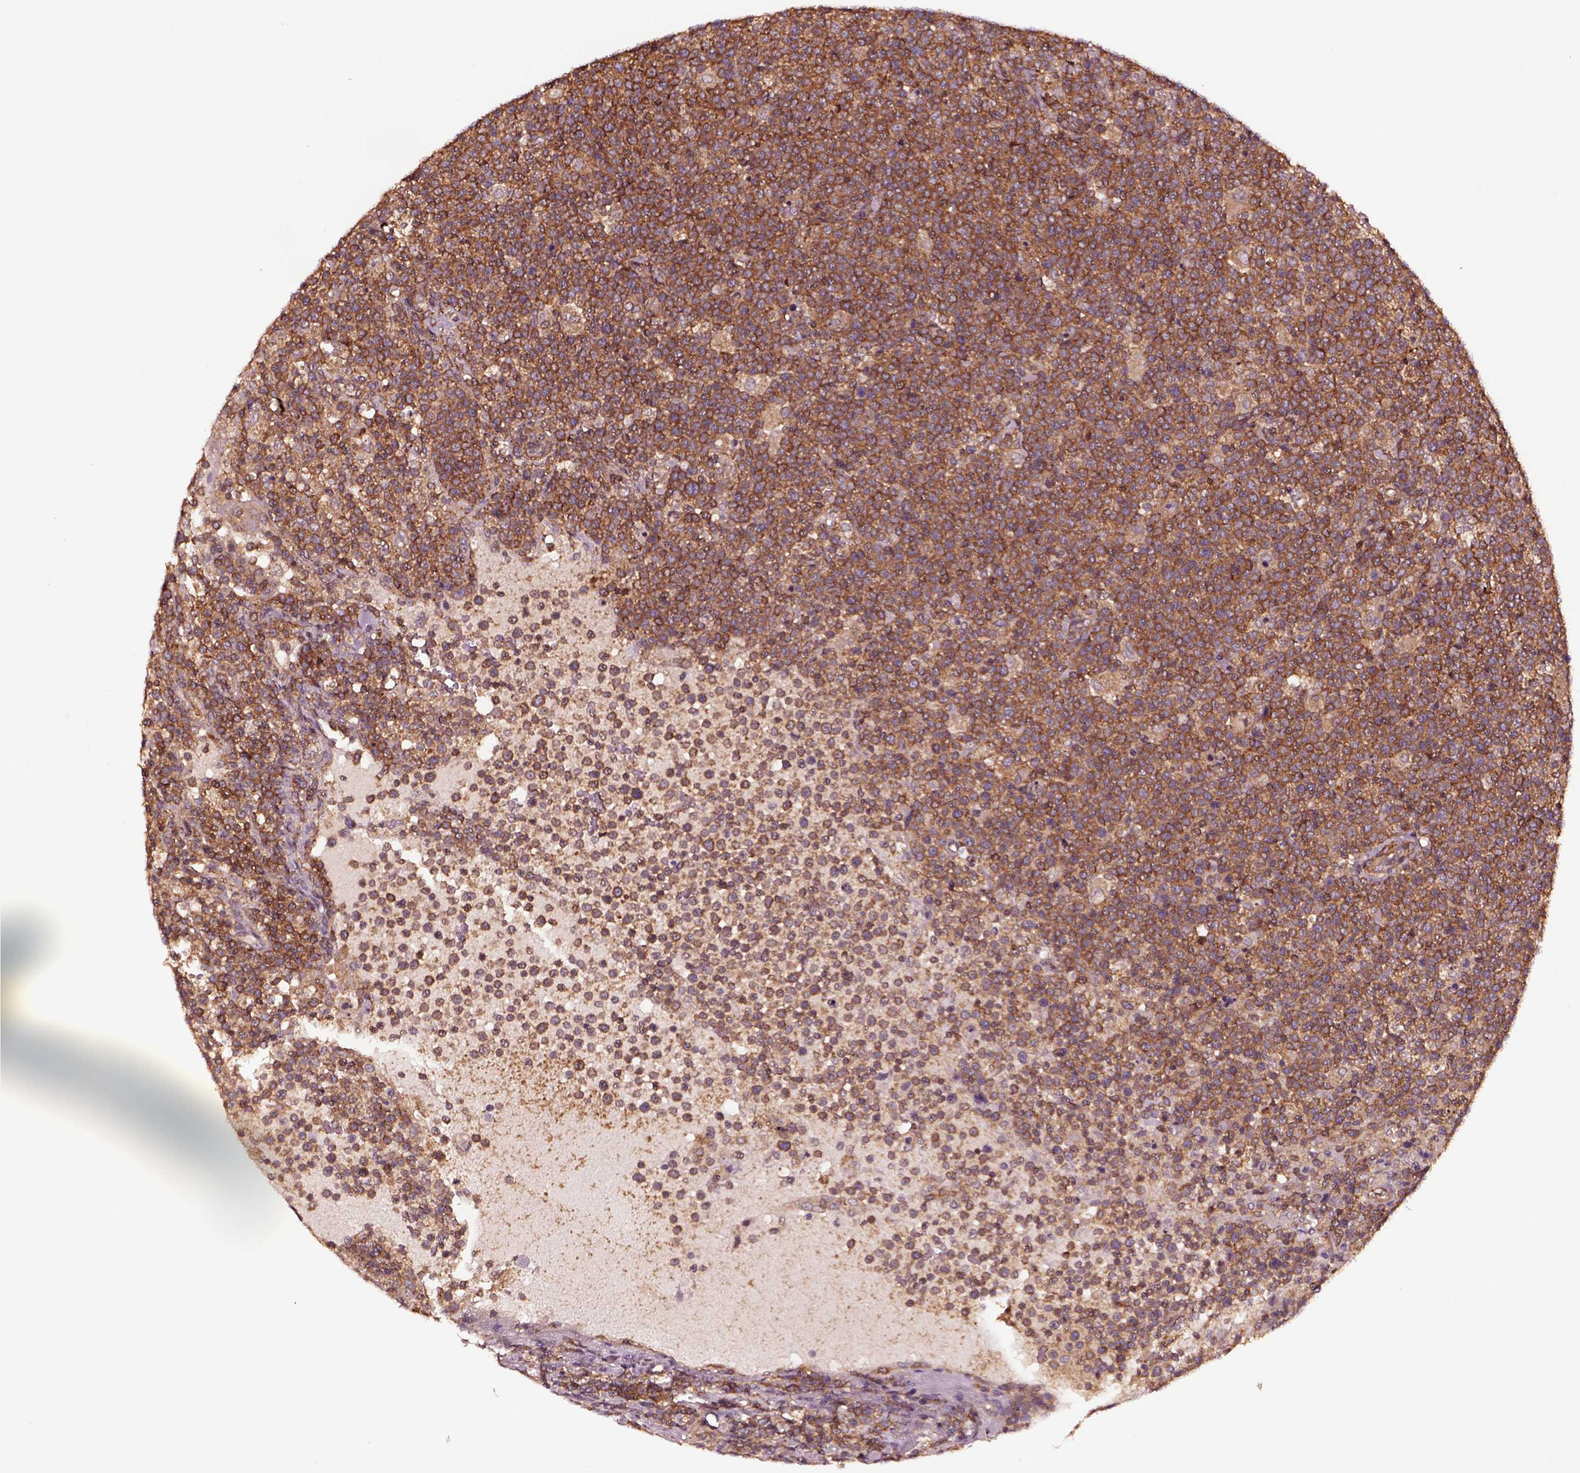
{"staining": {"intensity": "strong", "quantity": ">75%", "location": "cytoplasmic/membranous"}, "tissue": "lymphoma", "cell_type": "Tumor cells", "image_type": "cancer", "snomed": [{"axis": "morphology", "description": "Malignant lymphoma, non-Hodgkin's type, High grade"}, {"axis": "topography", "description": "Lymph node"}], "caption": "Immunohistochemistry micrograph of neoplastic tissue: human high-grade malignant lymphoma, non-Hodgkin's type stained using immunohistochemistry demonstrates high levels of strong protein expression localized specifically in the cytoplasmic/membranous of tumor cells, appearing as a cytoplasmic/membranous brown color.", "gene": "RASSF5", "patient": {"sex": "male", "age": 61}}